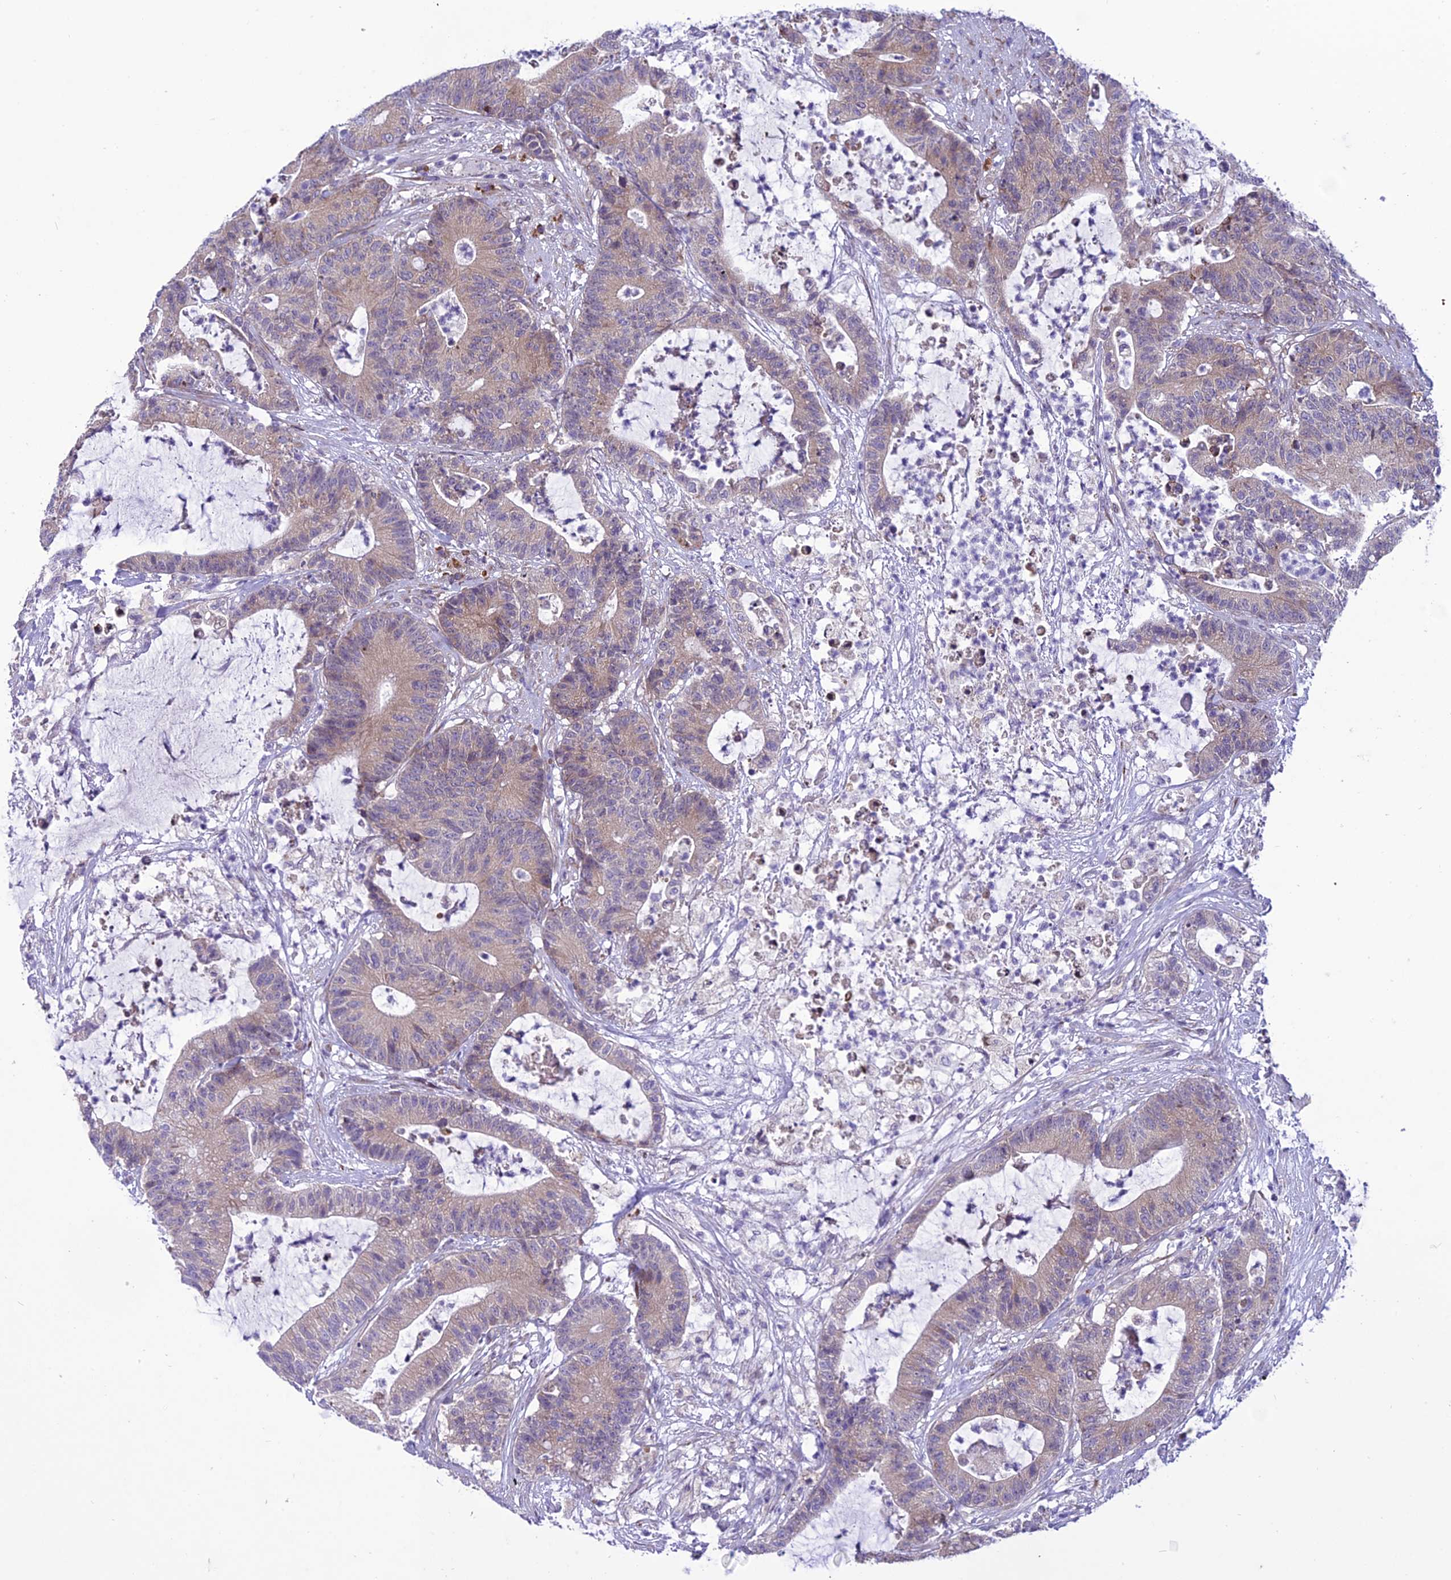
{"staining": {"intensity": "weak", "quantity": "25%-75%", "location": "cytoplasmic/membranous"}, "tissue": "colorectal cancer", "cell_type": "Tumor cells", "image_type": "cancer", "snomed": [{"axis": "morphology", "description": "Adenocarcinoma, NOS"}, {"axis": "topography", "description": "Colon"}], "caption": "DAB (3,3'-diaminobenzidine) immunohistochemical staining of human adenocarcinoma (colorectal) shows weak cytoplasmic/membranous protein staining in about 25%-75% of tumor cells.", "gene": "NEURL2", "patient": {"sex": "female", "age": 84}}